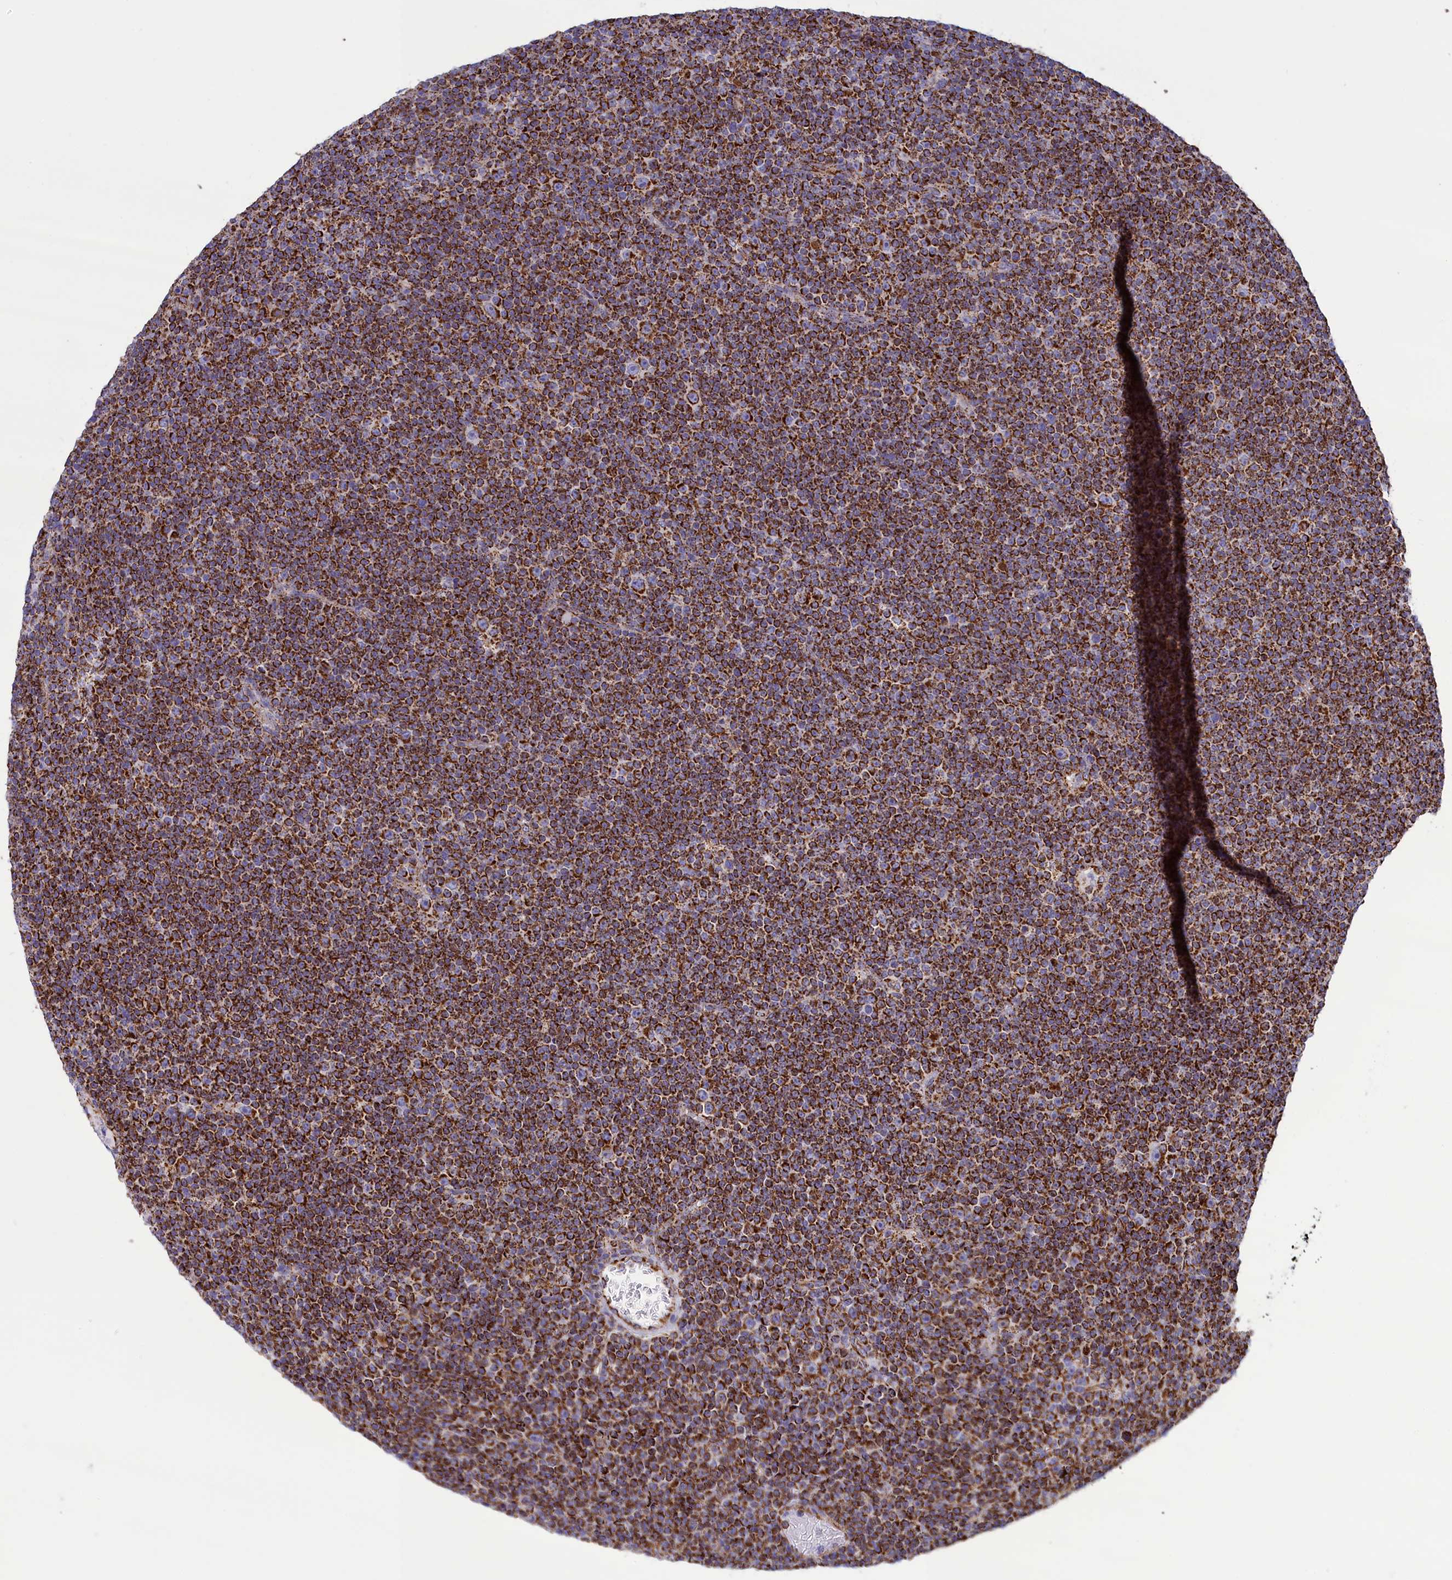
{"staining": {"intensity": "strong", "quantity": ">75%", "location": "cytoplasmic/membranous"}, "tissue": "lymphoma", "cell_type": "Tumor cells", "image_type": "cancer", "snomed": [{"axis": "morphology", "description": "Malignant lymphoma, non-Hodgkin's type, Low grade"}, {"axis": "topography", "description": "Lymph node"}], "caption": "Immunohistochemical staining of human lymphoma reveals high levels of strong cytoplasmic/membranous protein staining in approximately >75% of tumor cells. (DAB IHC with brightfield microscopy, high magnification).", "gene": "ISOC2", "patient": {"sex": "female", "age": 67}}